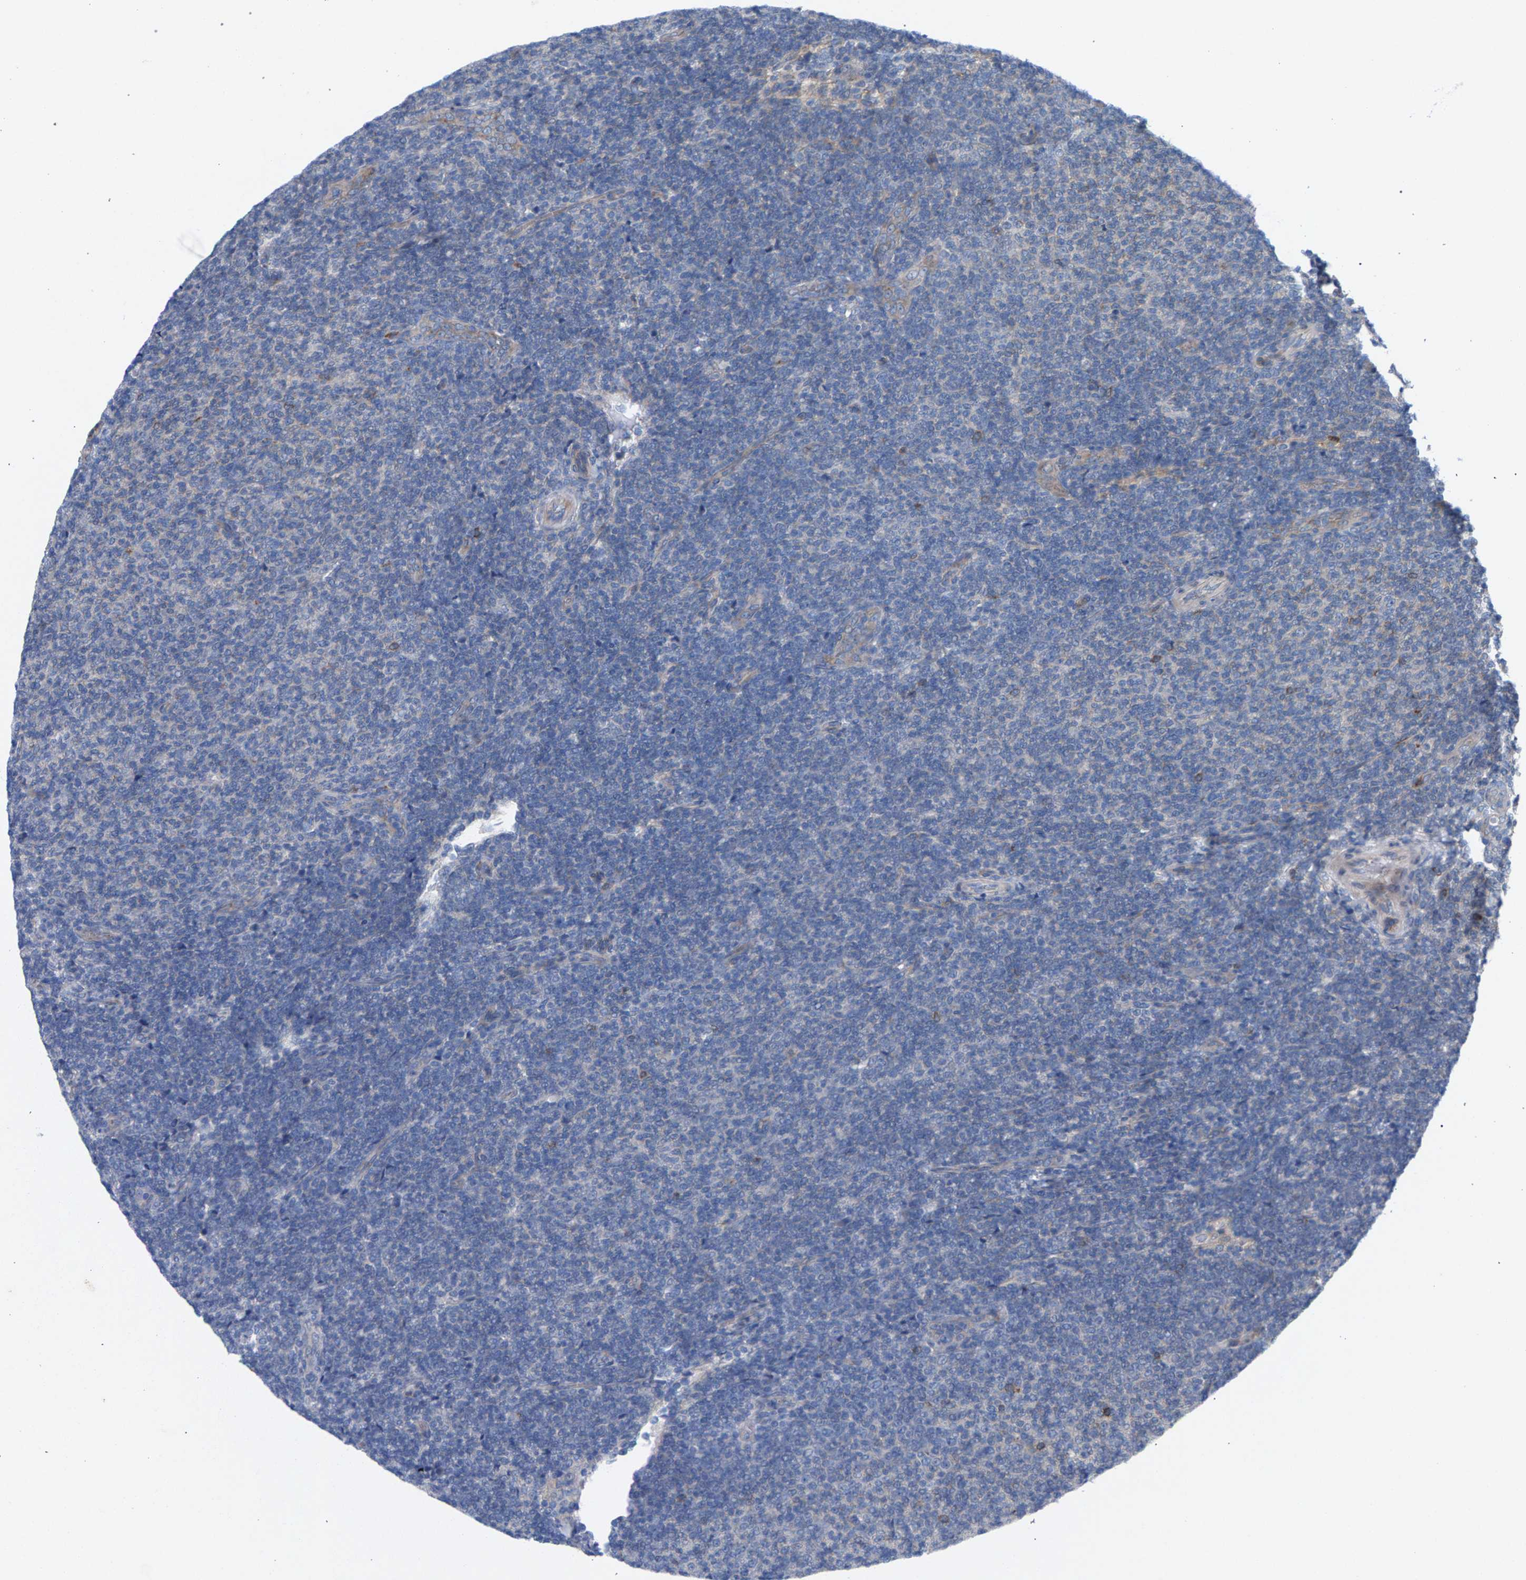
{"staining": {"intensity": "negative", "quantity": "none", "location": "none"}, "tissue": "lymphoma", "cell_type": "Tumor cells", "image_type": "cancer", "snomed": [{"axis": "morphology", "description": "Malignant lymphoma, non-Hodgkin's type, Low grade"}, {"axis": "topography", "description": "Lymph node"}], "caption": "Immunohistochemical staining of low-grade malignant lymphoma, non-Hodgkin's type reveals no significant positivity in tumor cells. The staining was performed using DAB (3,3'-diaminobenzidine) to visualize the protein expression in brown, while the nuclei were stained in blue with hematoxylin (Magnification: 20x).", "gene": "MAMDC2", "patient": {"sex": "male", "age": 66}}